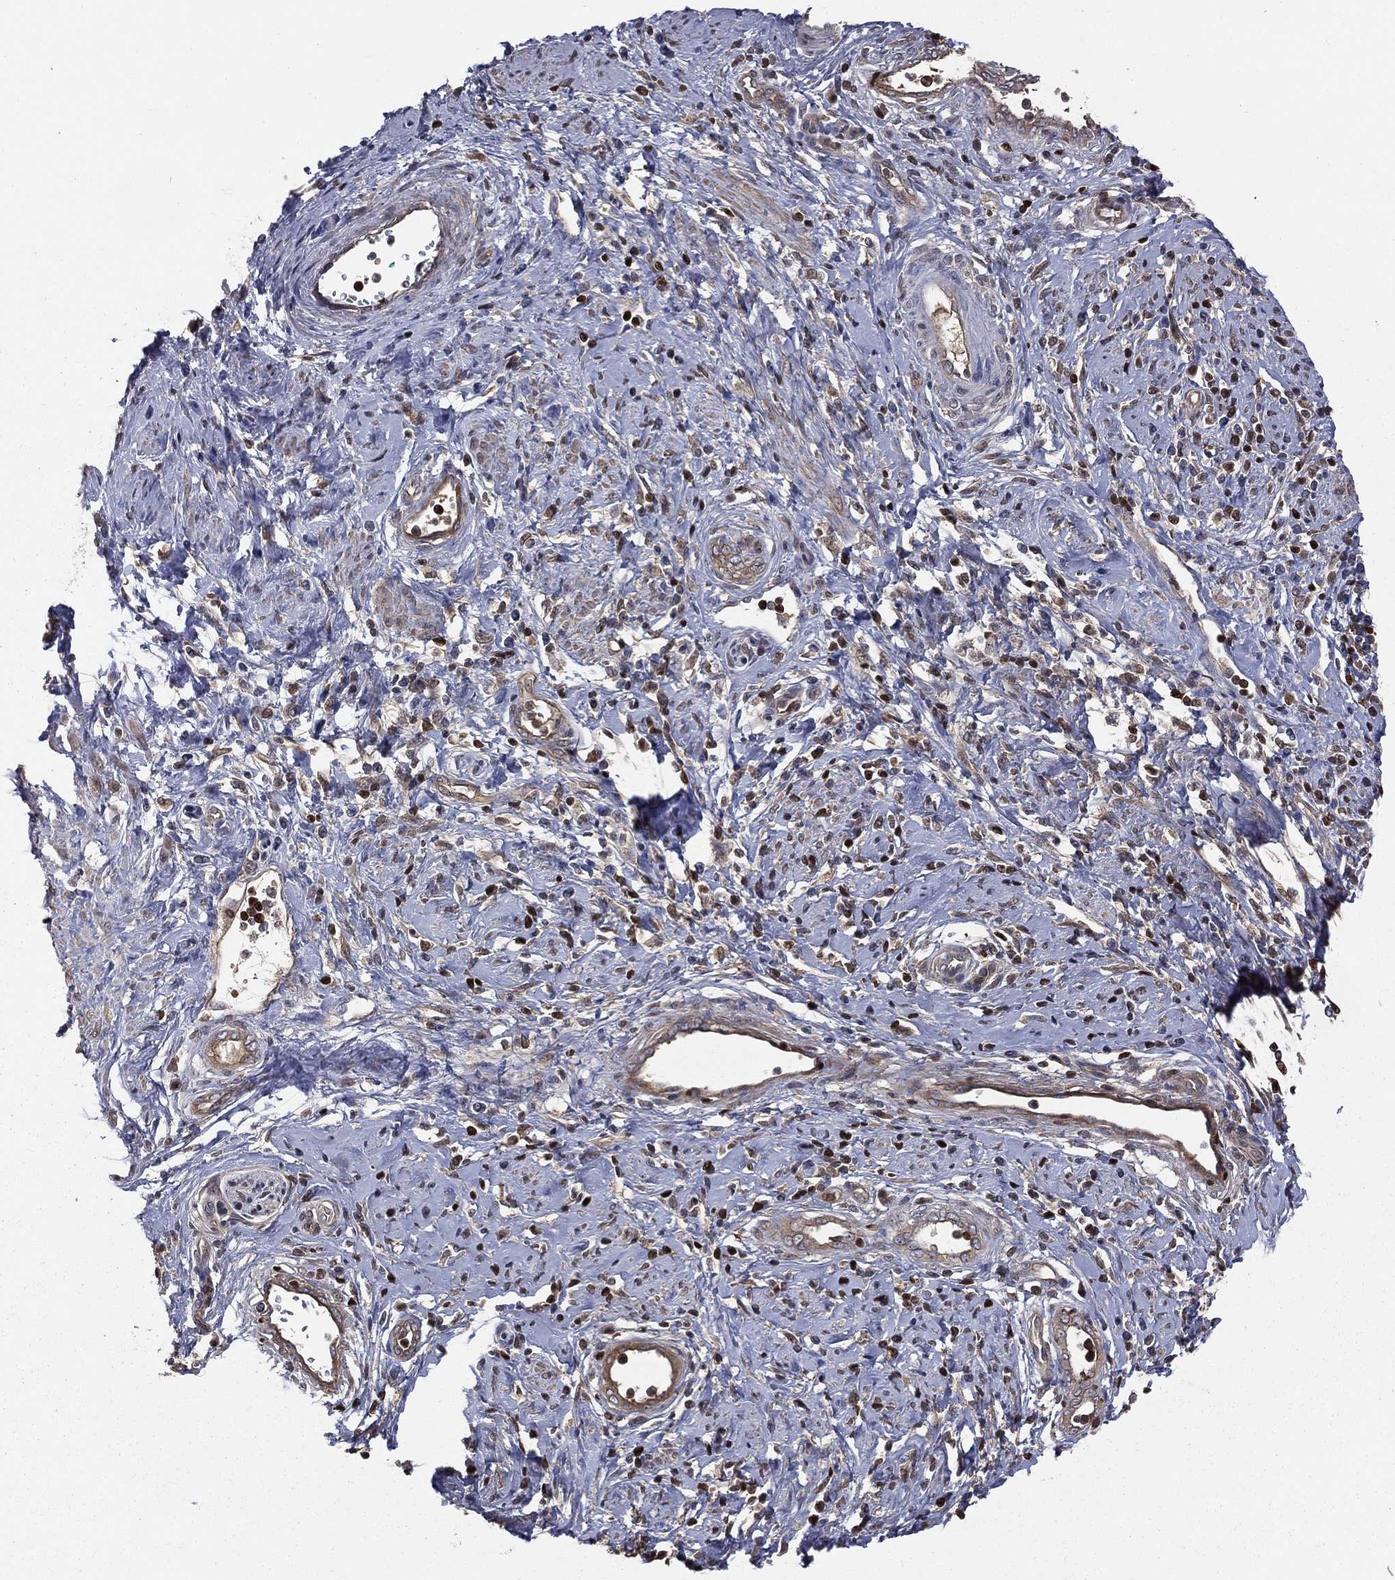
{"staining": {"intensity": "negative", "quantity": "none", "location": "none"}, "tissue": "cervical cancer", "cell_type": "Tumor cells", "image_type": "cancer", "snomed": [{"axis": "morphology", "description": "Squamous cell carcinoma, NOS"}, {"axis": "topography", "description": "Cervix"}], "caption": "High power microscopy photomicrograph of an IHC micrograph of cervical squamous cell carcinoma, revealing no significant expression in tumor cells.", "gene": "TBC1D2", "patient": {"sex": "female", "age": 26}}